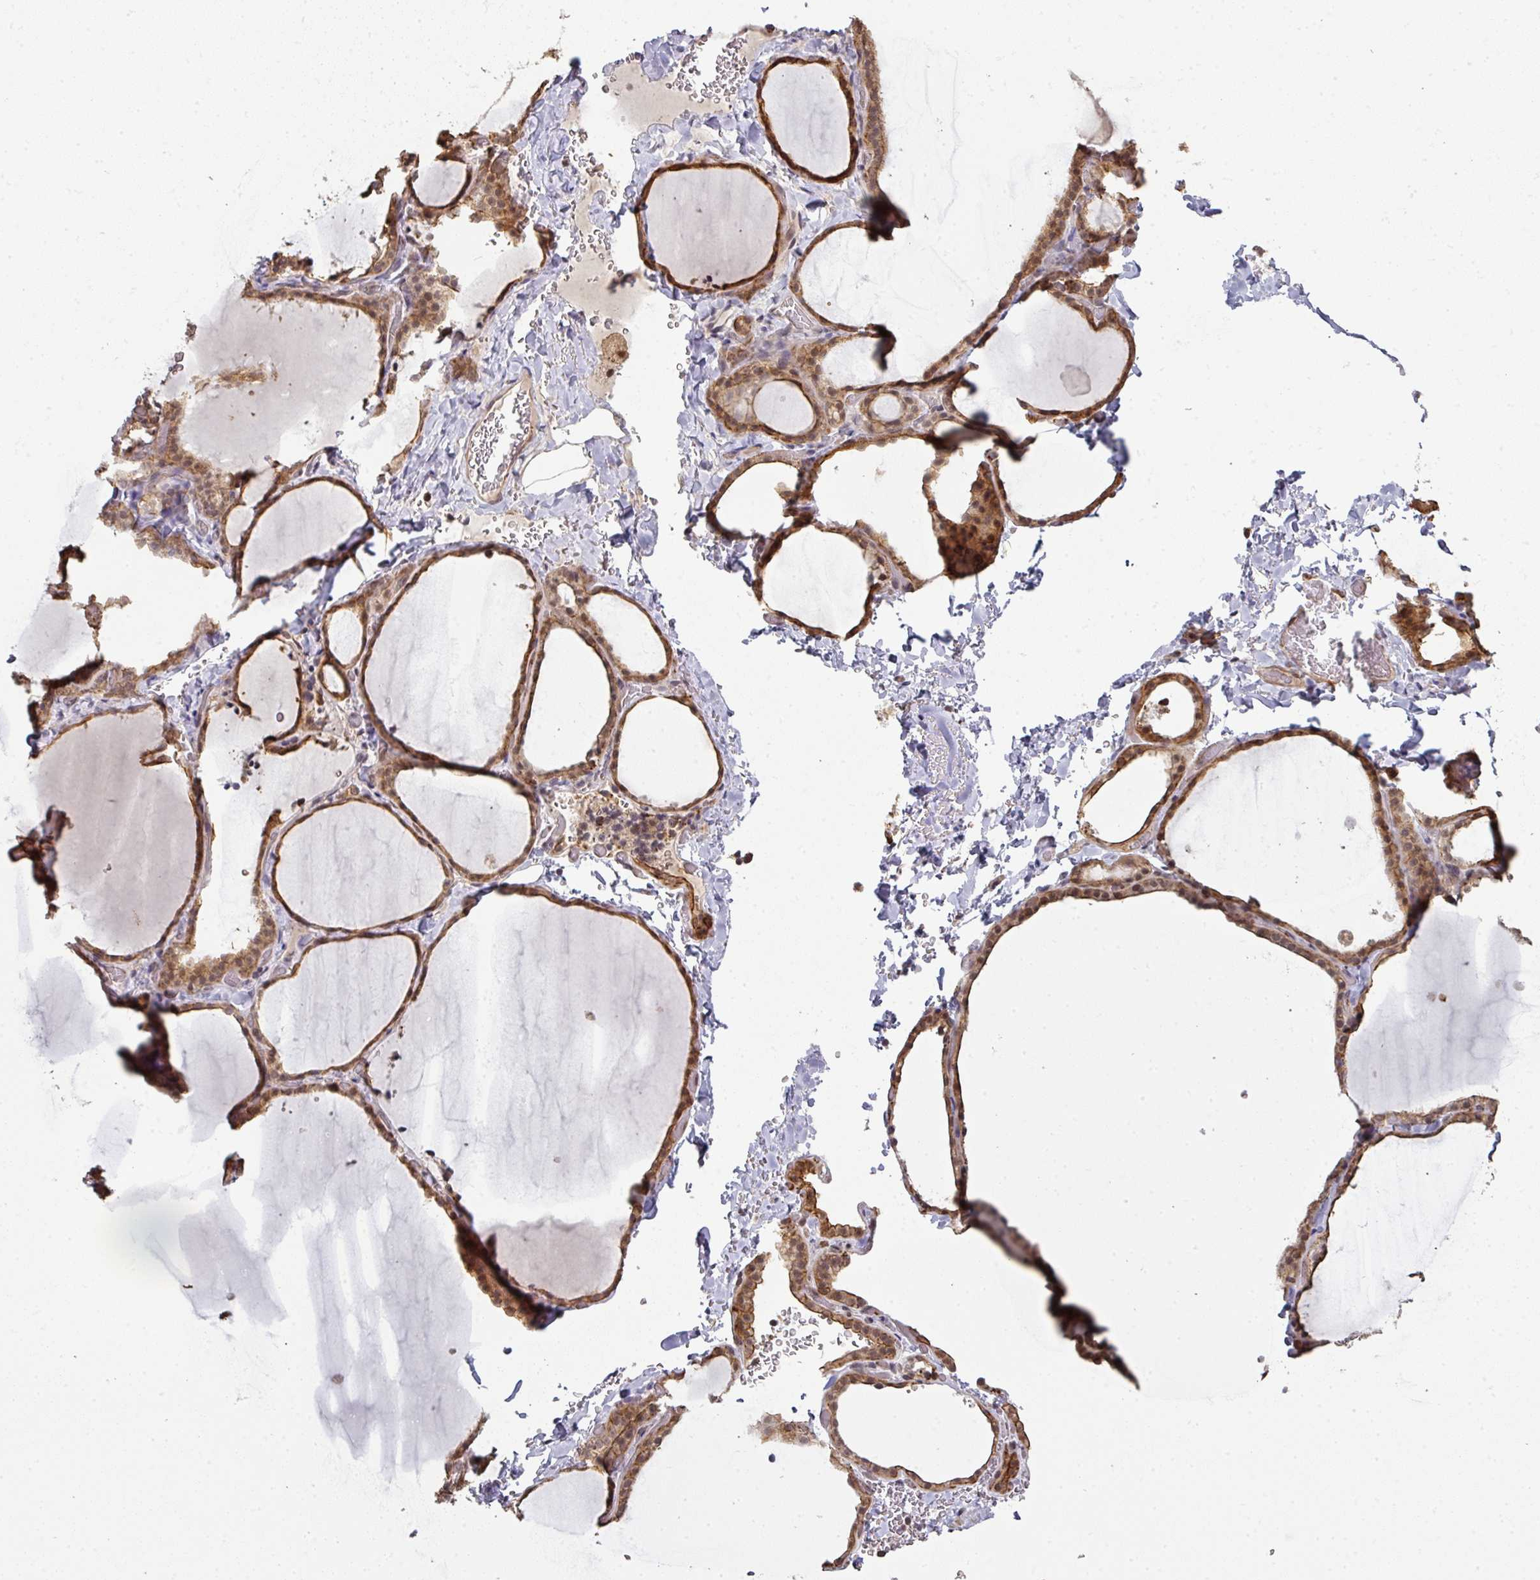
{"staining": {"intensity": "moderate", "quantity": ">75%", "location": "cytoplasmic/membranous,nuclear"}, "tissue": "thyroid gland", "cell_type": "Glandular cells", "image_type": "normal", "snomed": [{"axis": "morphology", "description": "Normal tissue, NOS"}, {"axis": "topography", "description": "Thyroid gland"}], "caption": "Human thyroid gland stained for a protein (brown) displays moderate cytoplasmic/membranous,nuclear positive expression in approximately >75% of glandular cells.", "gene": "GTF2H3", "patient": {"sex": "female", "age": 22}}